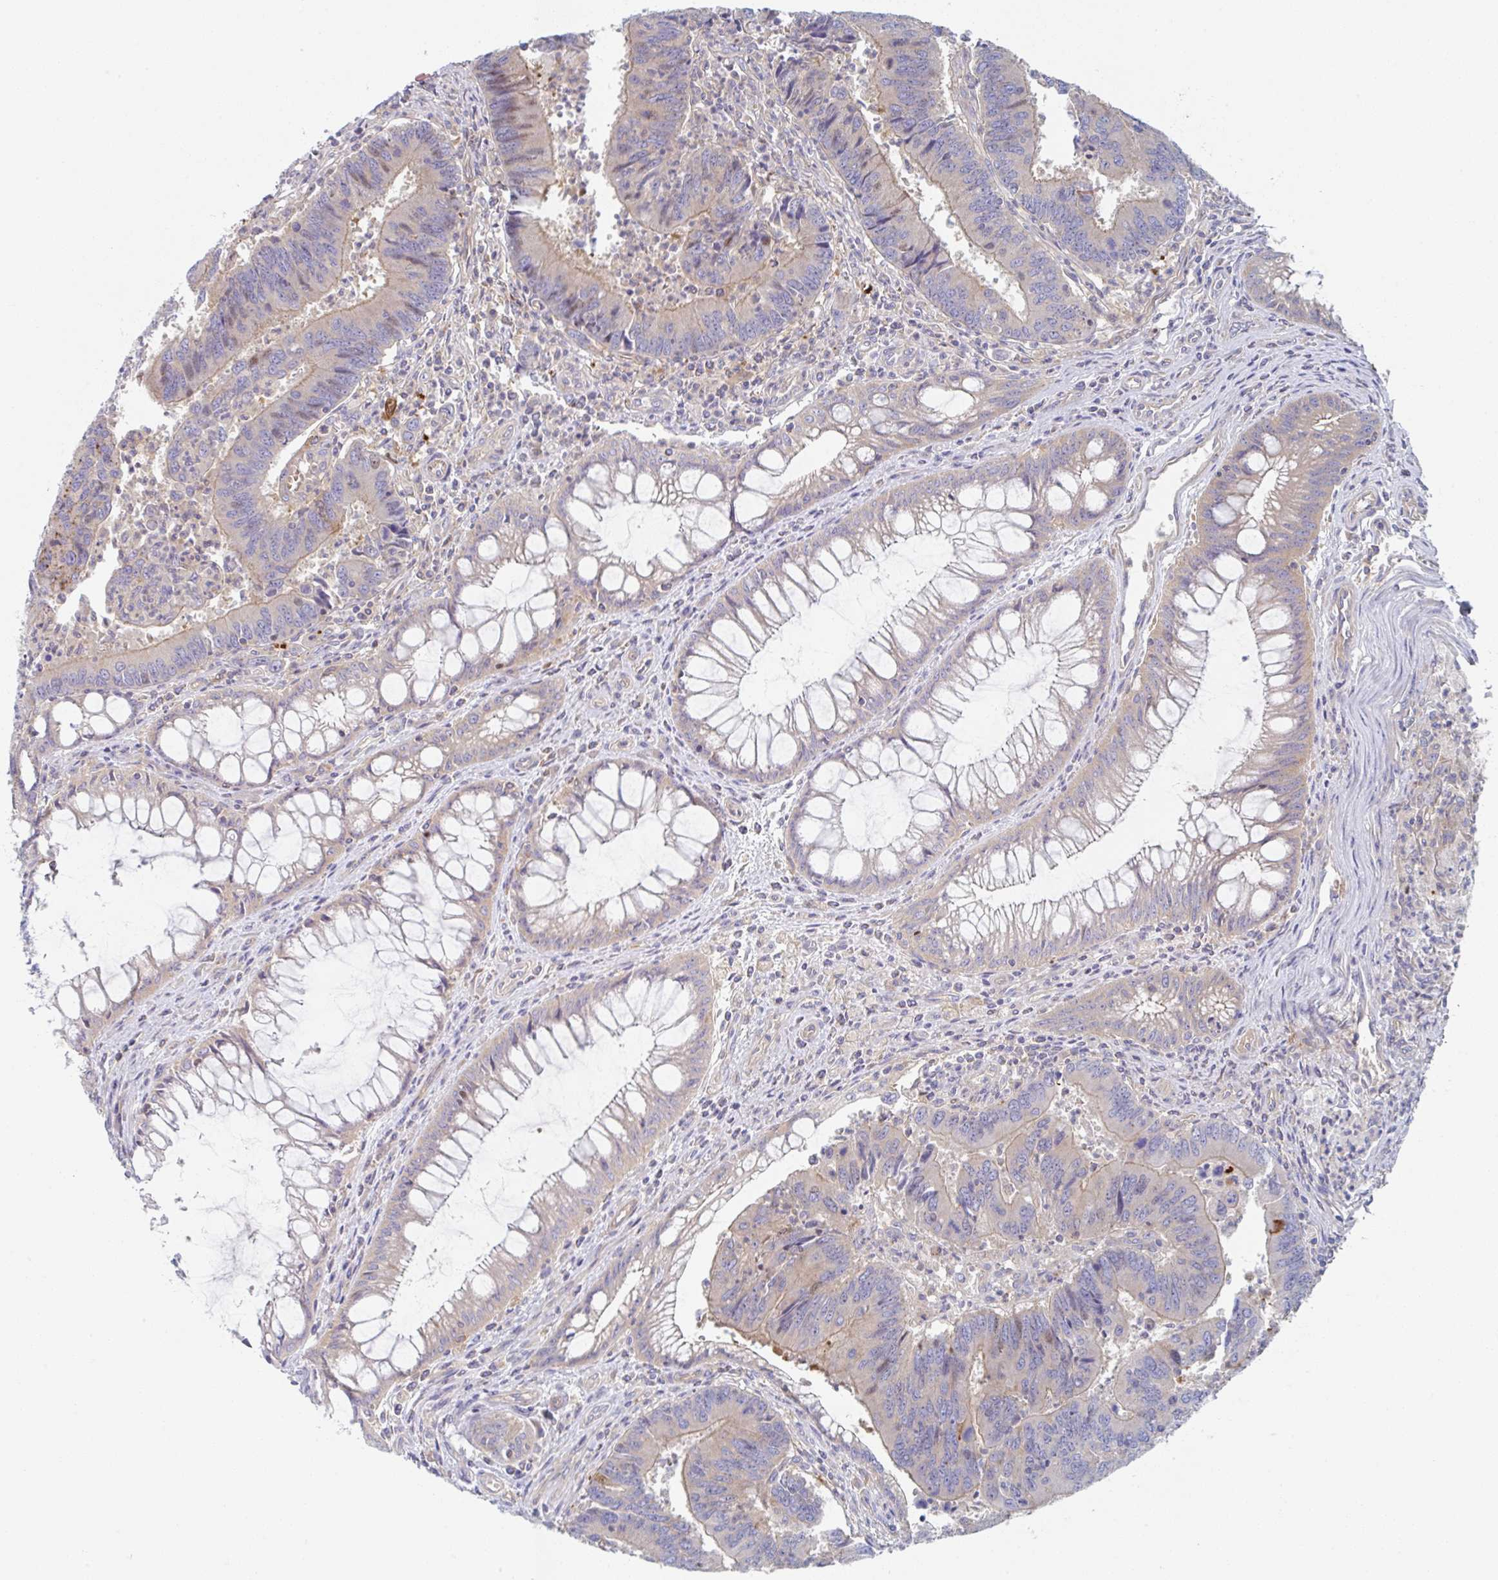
{"staining": {"intensity": "weak", "quantity": "<25%", "location": "cytoplasmic/membranous"}, "tissue": "colorectal cancer", "cell_type": "Tumor cells", "image_type": "cancer", "snomed": [{"axis": "morphology", "description": "Adenocarcinoma, NOS"}, {"axis": "topography", "description": "Colon"}], "caption": "Image shows no protein staining in tumor cells of colorectal adenocarcinoma tissue.", "gene": "AMPD2", "patient": {"sex": "female", "age": 67}}